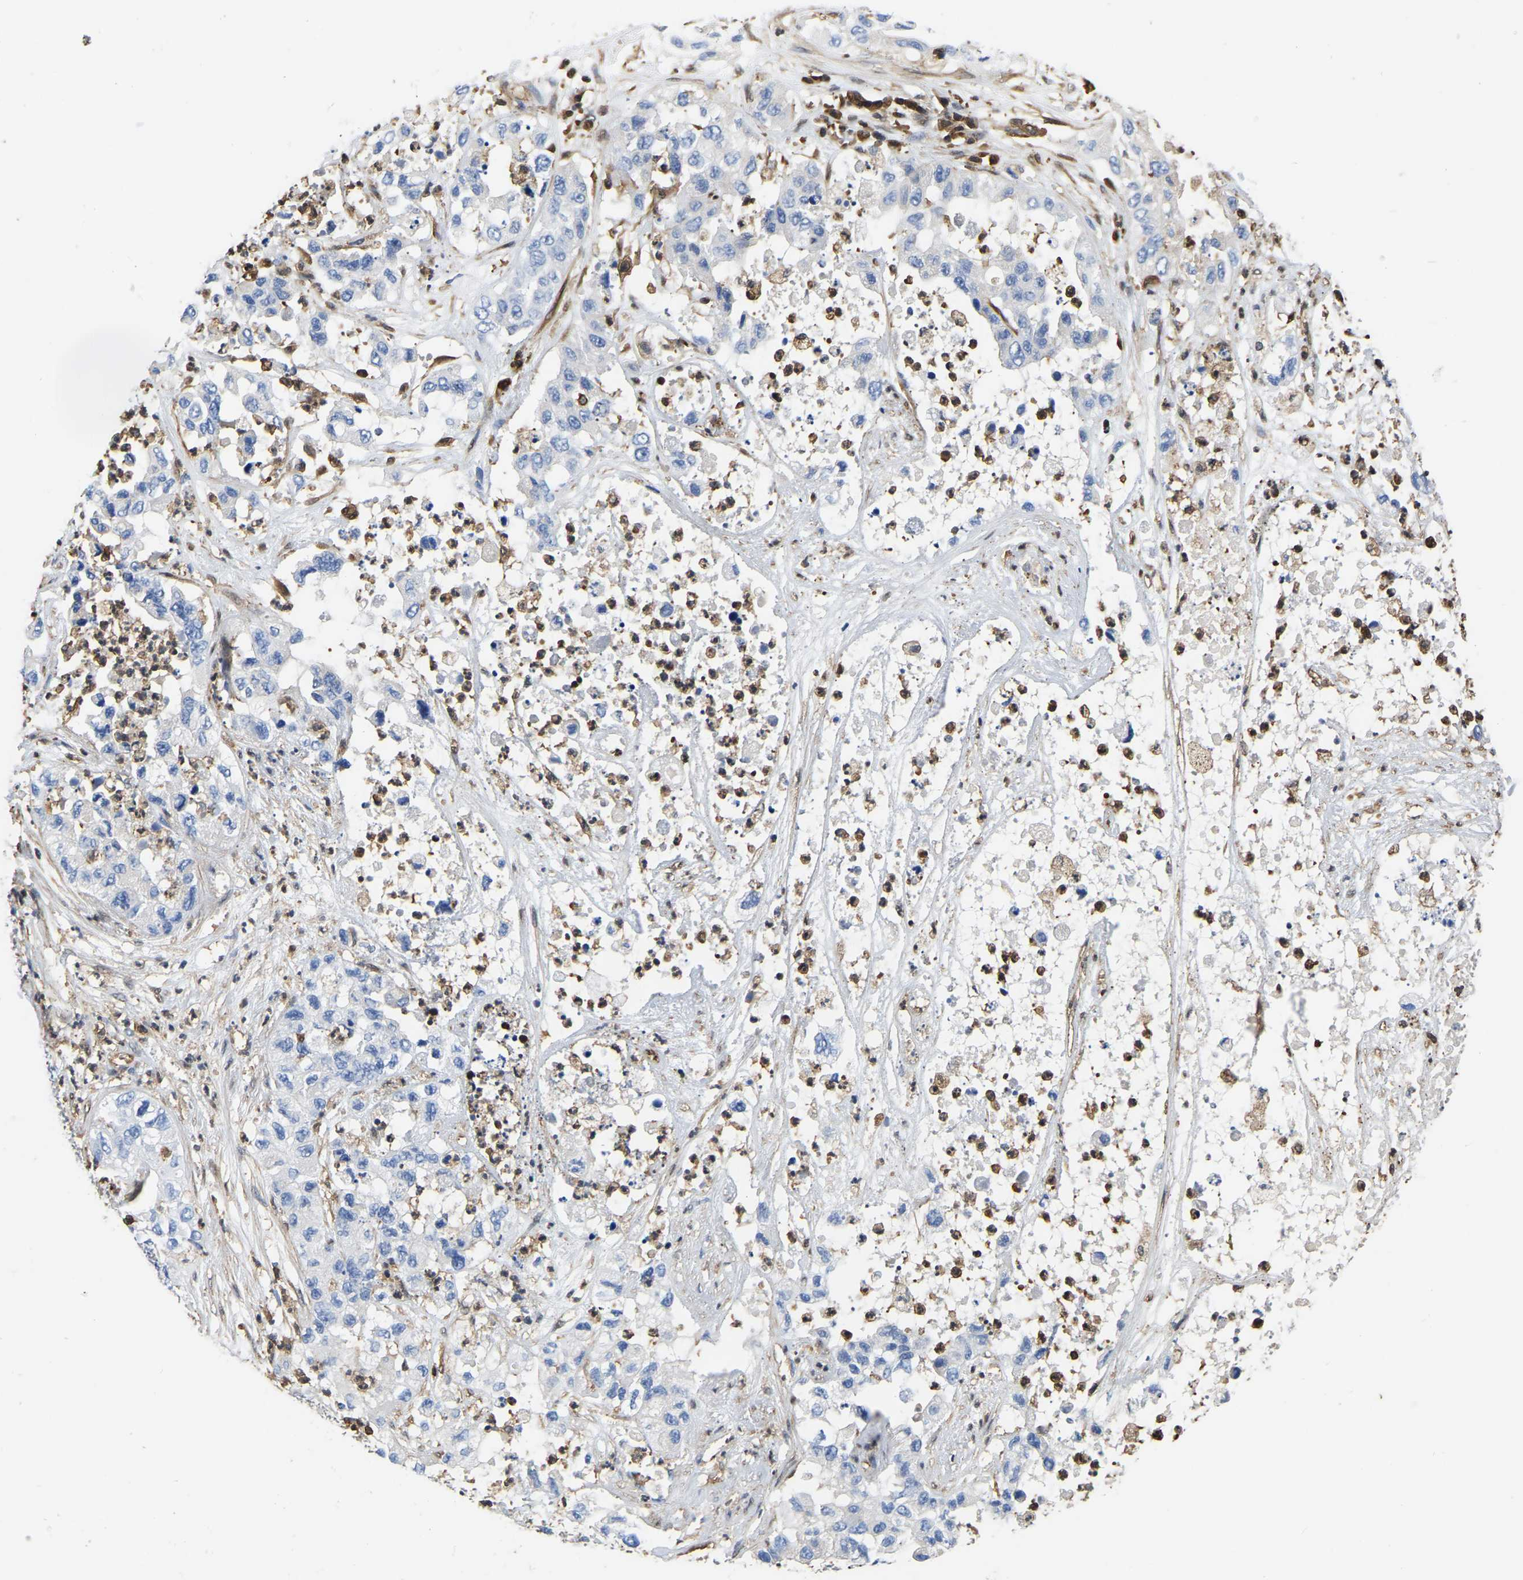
{"staining": {"intensity": "negative", "quantity": "none", "location": "none"}, "tissue": "pancreatic cancer", "cell_type": "Tumor cells", "image_type": "cancer", "snomed": [{"axis": "morphology", "description": "Adenocarcinoma, NOS"}, {"axis": "topography", "description": "Pancreas"}], "caption": "A micrograph of pancreatic adenocarcinoma stained for a protein reveals no brown staining in tumor cells. (Brightfield microscopy of DAB immunohistochemistry at high magnification).", "gene": "LDHB", "patient": {"sex": "female", "age": 78}}